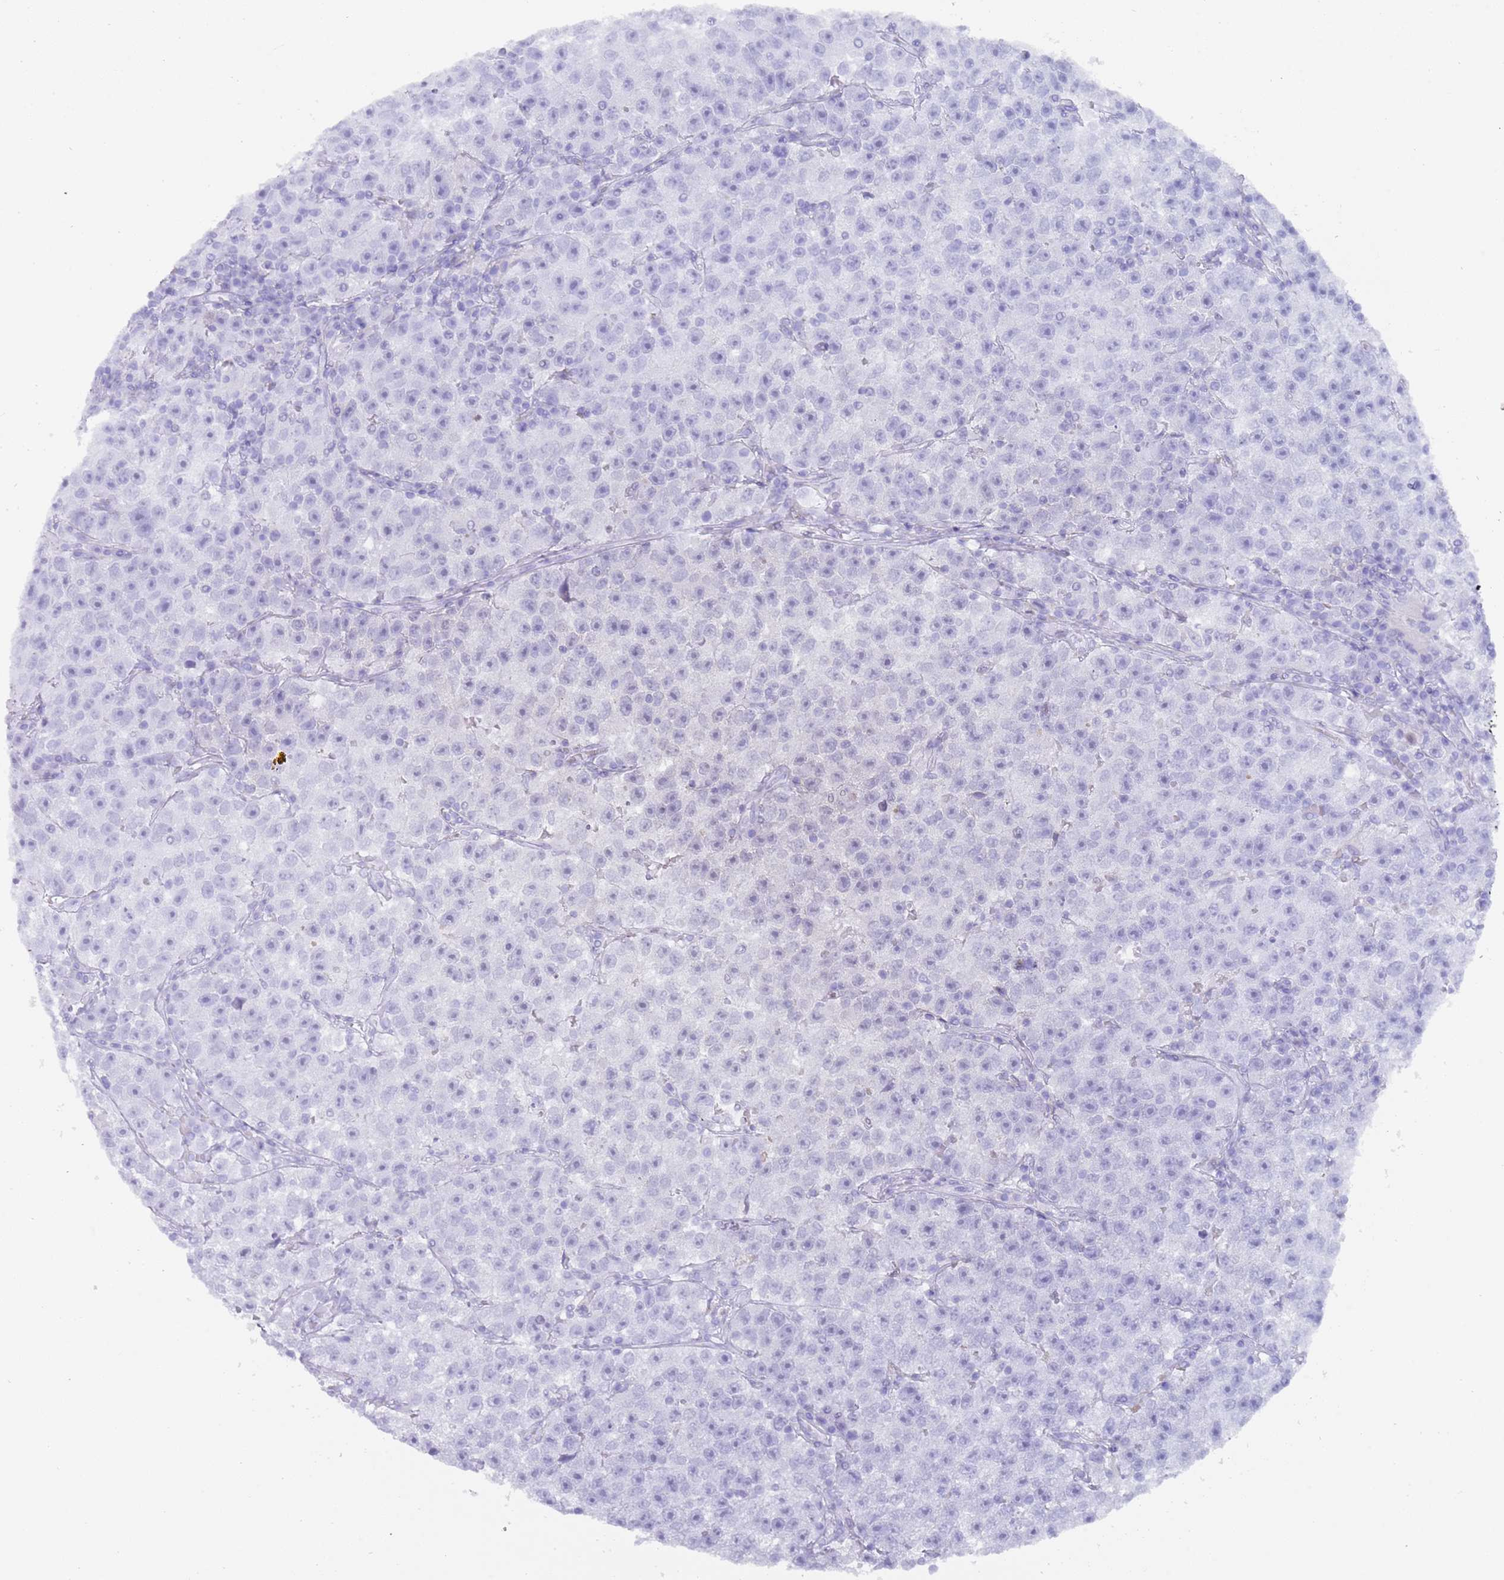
{"staining": {"intensity": "negative", "quantity": "none", "location": "none"}, "tissue": "testis cancer", "cell_type": "Tumor cells", "image_type": "cancer", "snomed": [{"axis": "morphology", "description": "Seminoma, NOS"}, {"axis": "topography", "description": "Testis"}], "caption": "Photomicrograph shows no significant protein staining in tumor cells of seminoma (testis).", "gene": "HDAC8", "patient": {"sex": "male", "age": 22}}